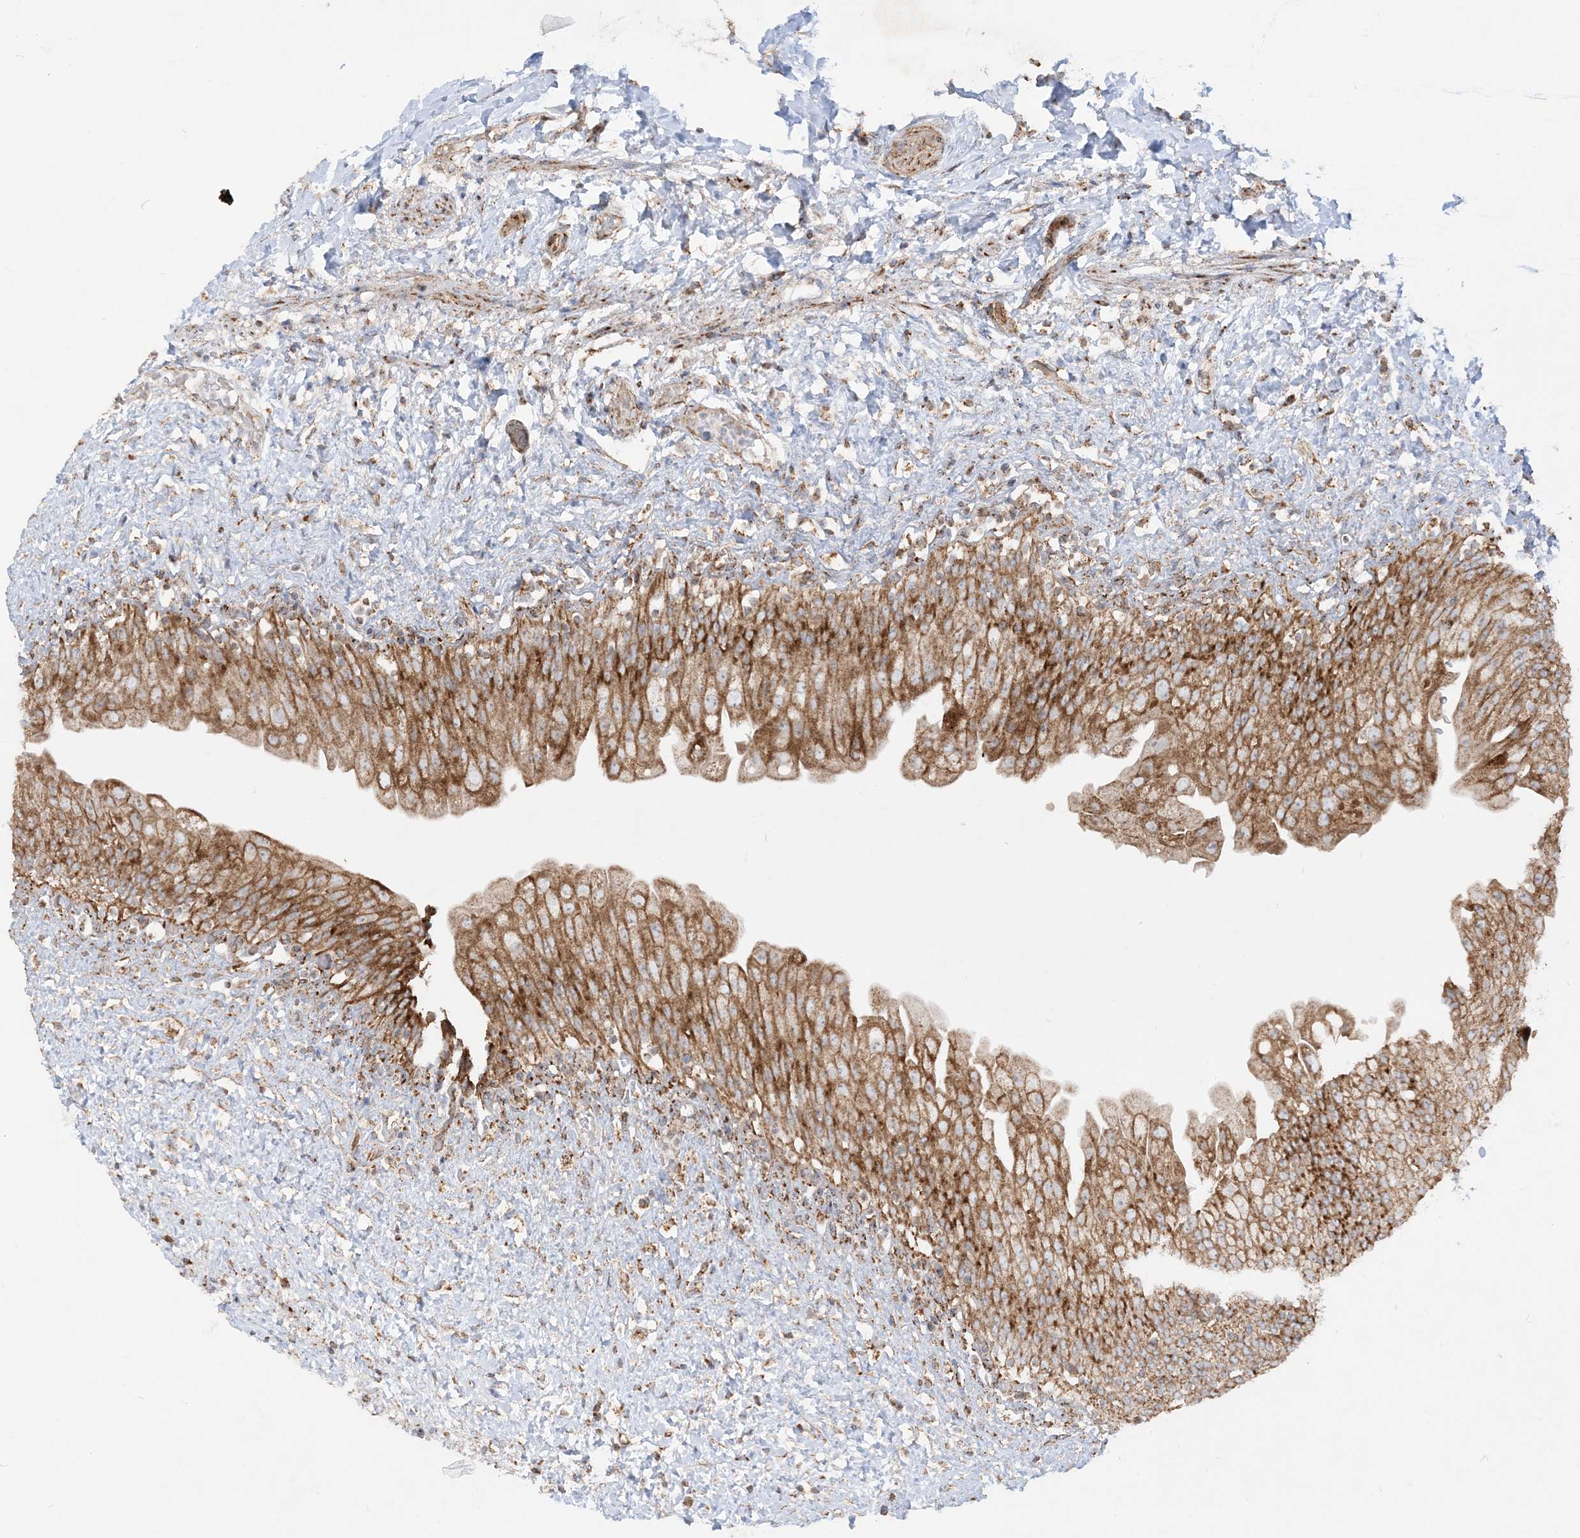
{"staining": {"intensity": "strong", "quantity": ">75%", "location": "cytoplasmic/membranous"}, "tissue": "urinary bladder", "cell_type": "Urothelial cells", "image_type": "normal", "snomed": [{"axis": "morphology", "description": "Normal tissue, NOS"}, {"axis": "topography", "description": "Urinary bladder"}], "caption": "A photomicrograph of urinary bladder stained for a protein exhibits strong cytoplasmic/membranous brown staining in urothelial cells.", "gene": "NDUFAF3", "patient": {"sex": "female", "age": 27}}